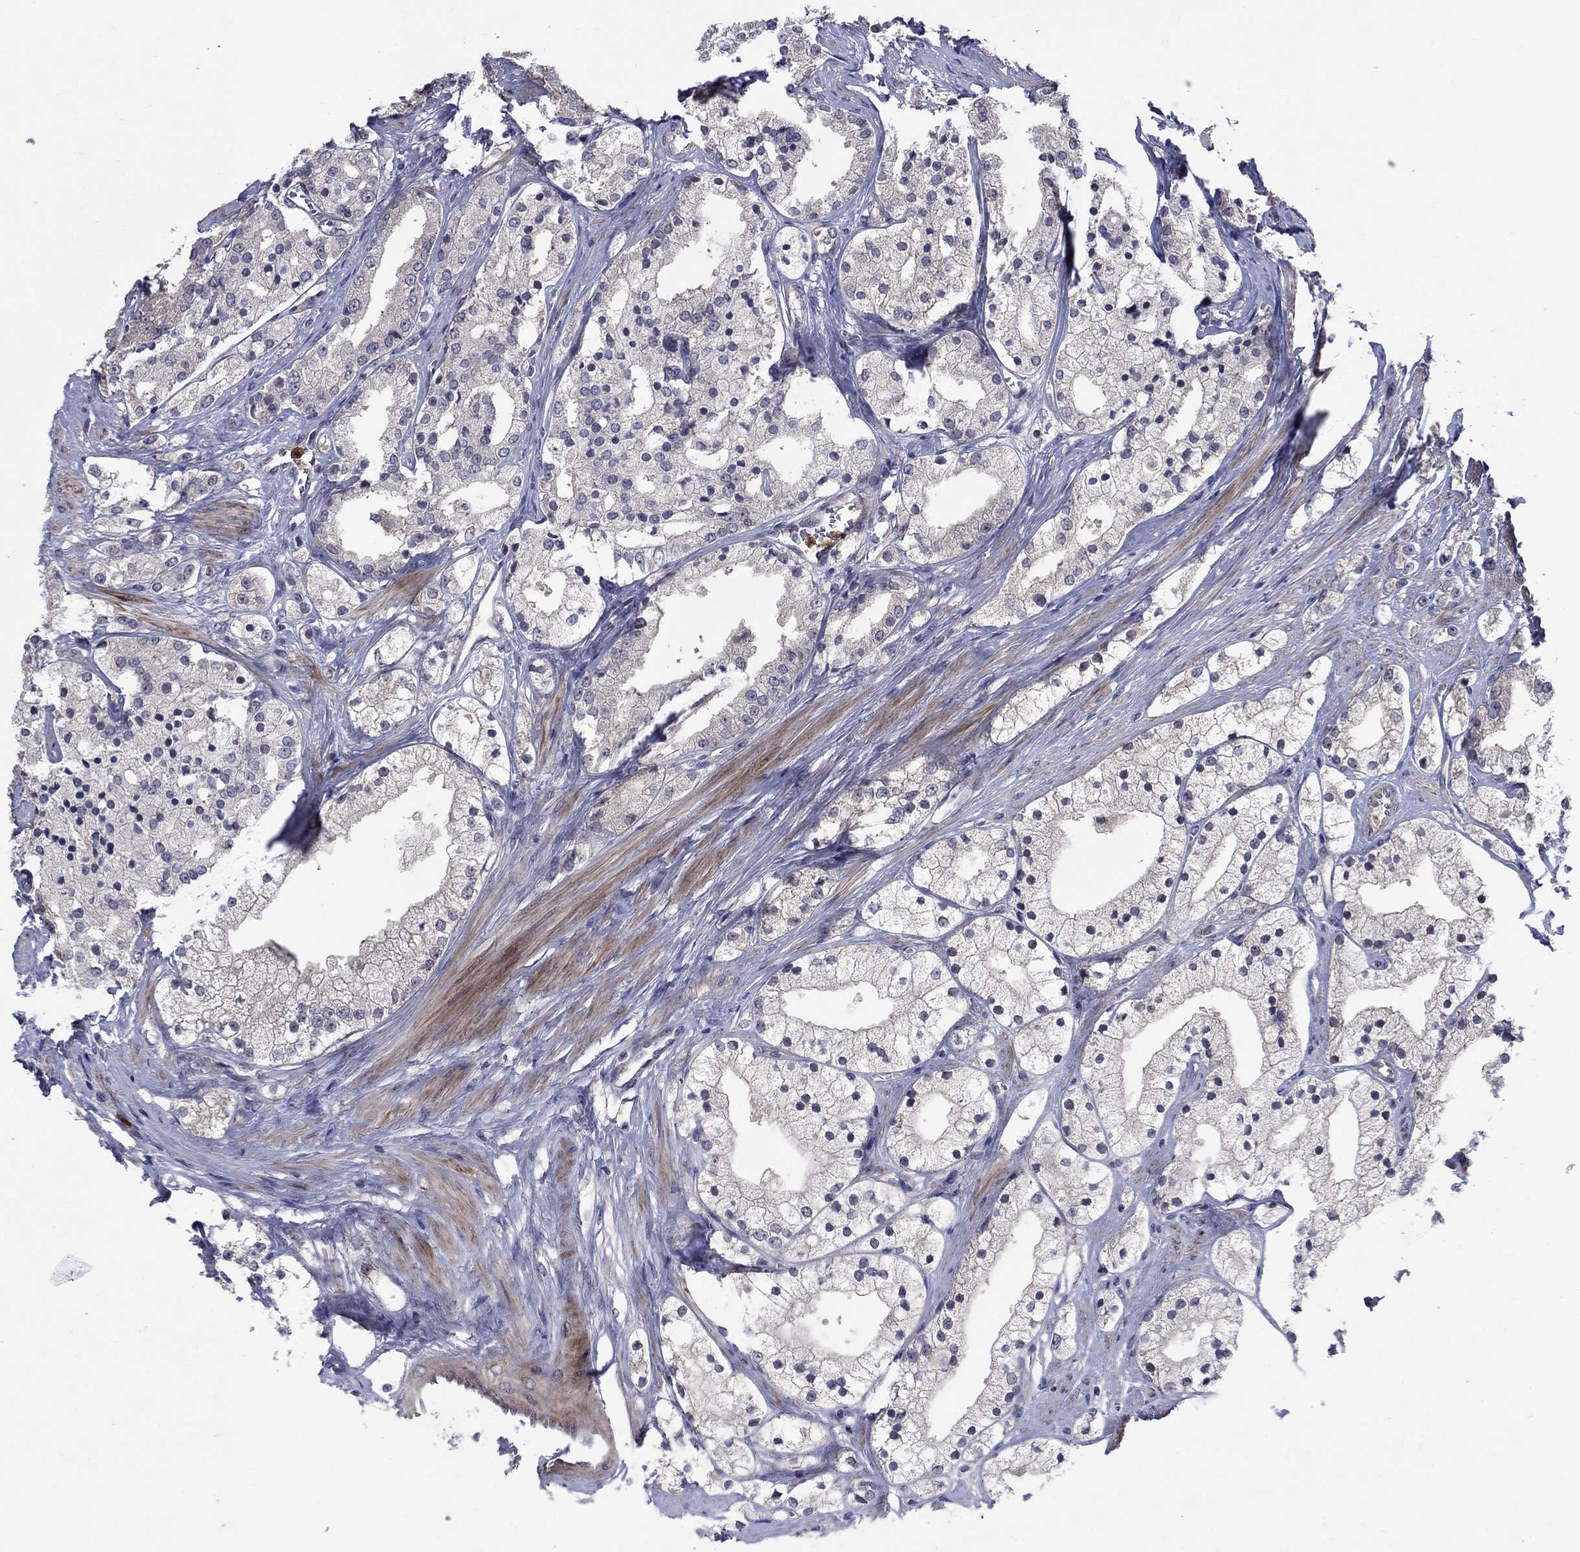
{"staining": {"intensity": "negative", "quantity": "none", "location": "none"}, "tissue": "prostate cancer", "cell_type": "Tumor cells", "image_type": "cancer", "snomed": [{"axis": "morphology", "description": "Adenocarcinoma, NOS"}, {"axis": "topography", "description": "Prostate and seminal vesicle, NOS"}, {"axis": "topography", "description": "Prostate"}], "caption": "Image shows no protein staining in tumor cells of prostate adenocarcinoma tissue.", "gene": "MSRB1", "patient": {"sex": "male", "age": 67}}